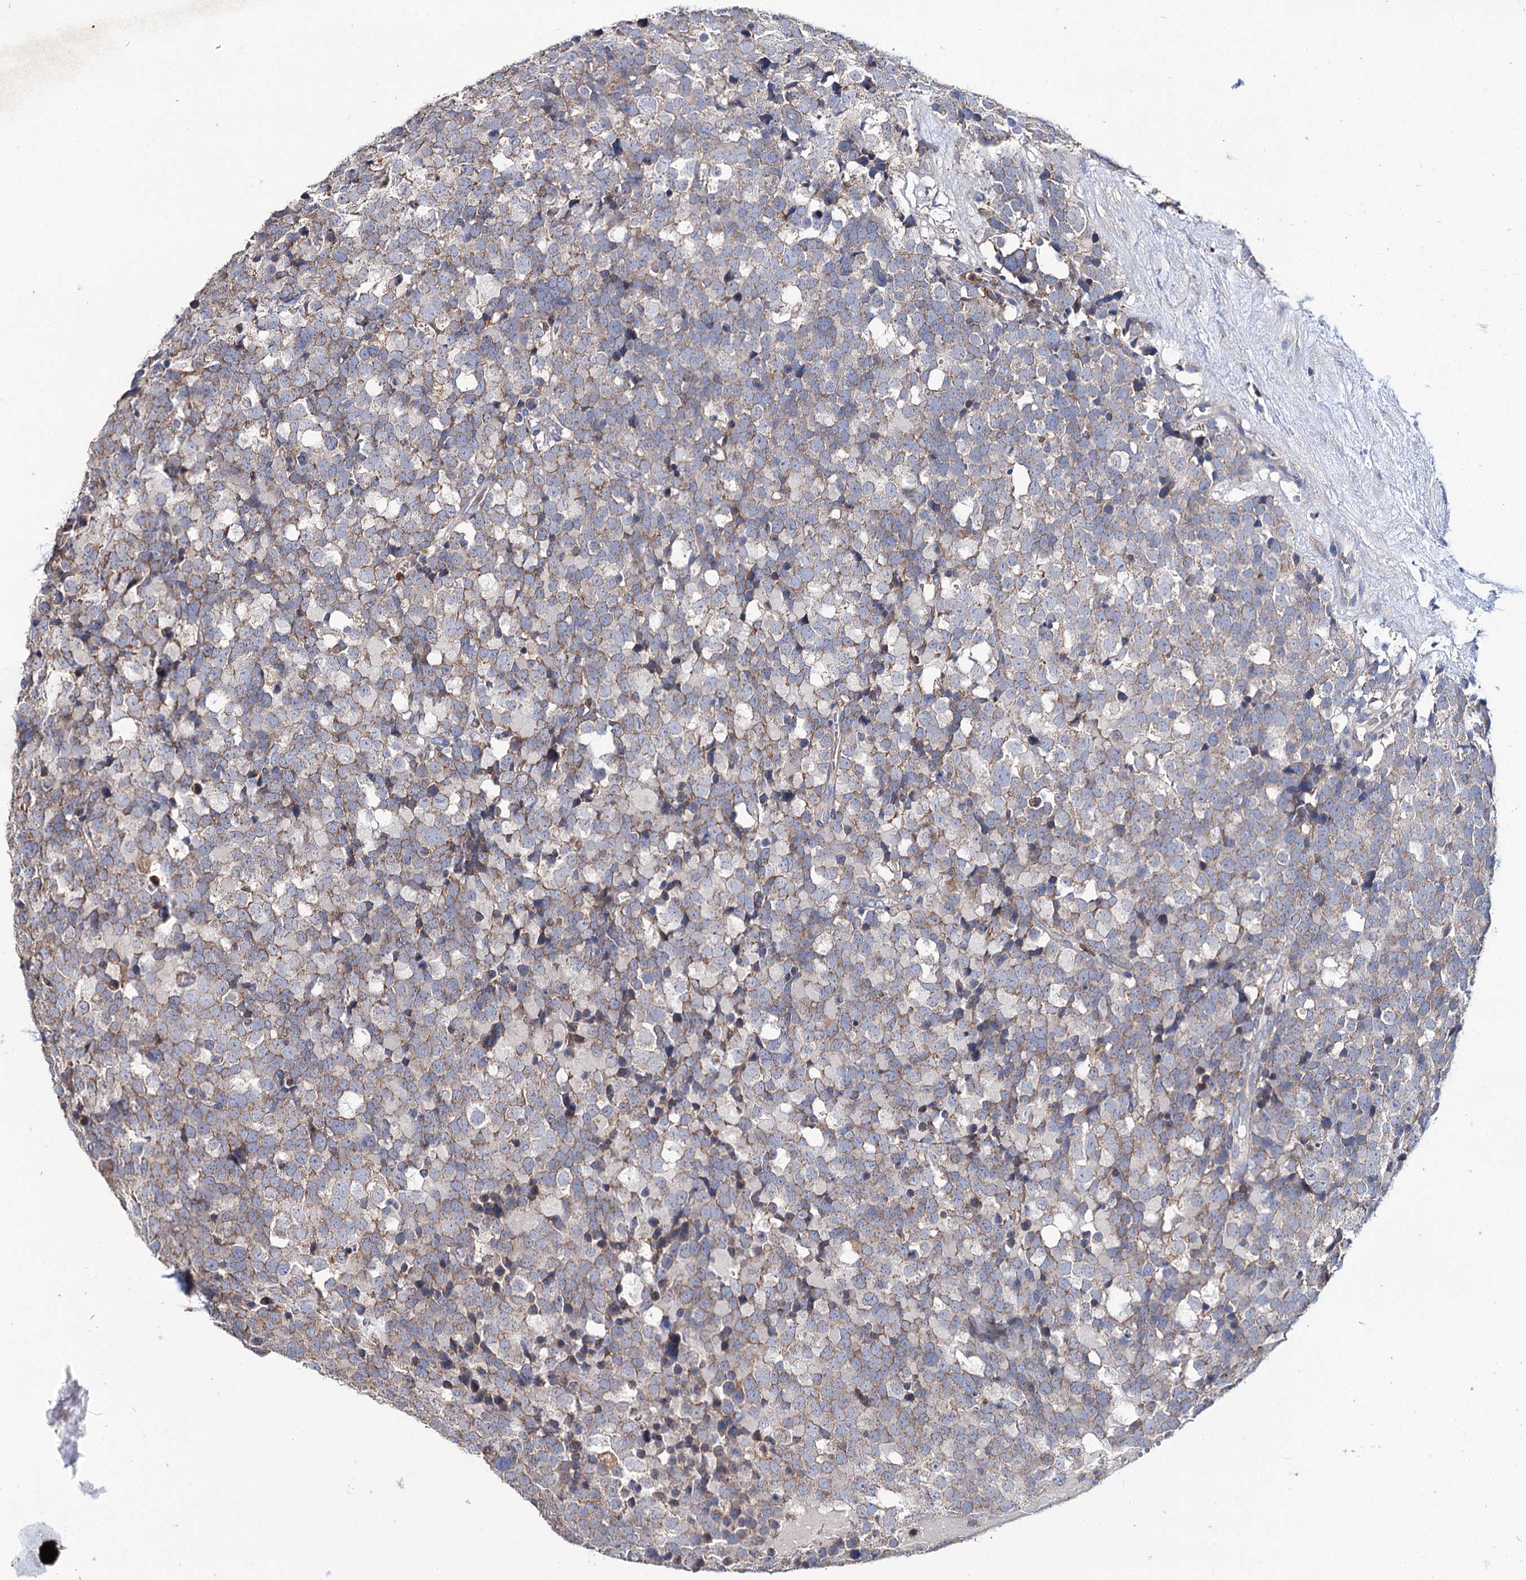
{"staining": {"intensity": "weak", "quantity": ">75%", "location": "cytoplasmic/membranous"}, "tissue": "testis cancer", "cell_type": "Tumor cells", "image_type": "cancer", "snomed": [{"axis": "morphology", "description": "Seminoma, NOS"}, {"axis": "topography", "description": "Testis"}], "caption": "Testis cancer (seminoma) tissue shows weak cytoplasmic/membranous expression in about >75% of tumor cells, visualized by immunohistochemistry. (brown staining indicates protein expression, while blue staining denotes nuclei).", "gene": "UBASH3B", "patient": {"sex": "male", "age": 71}}